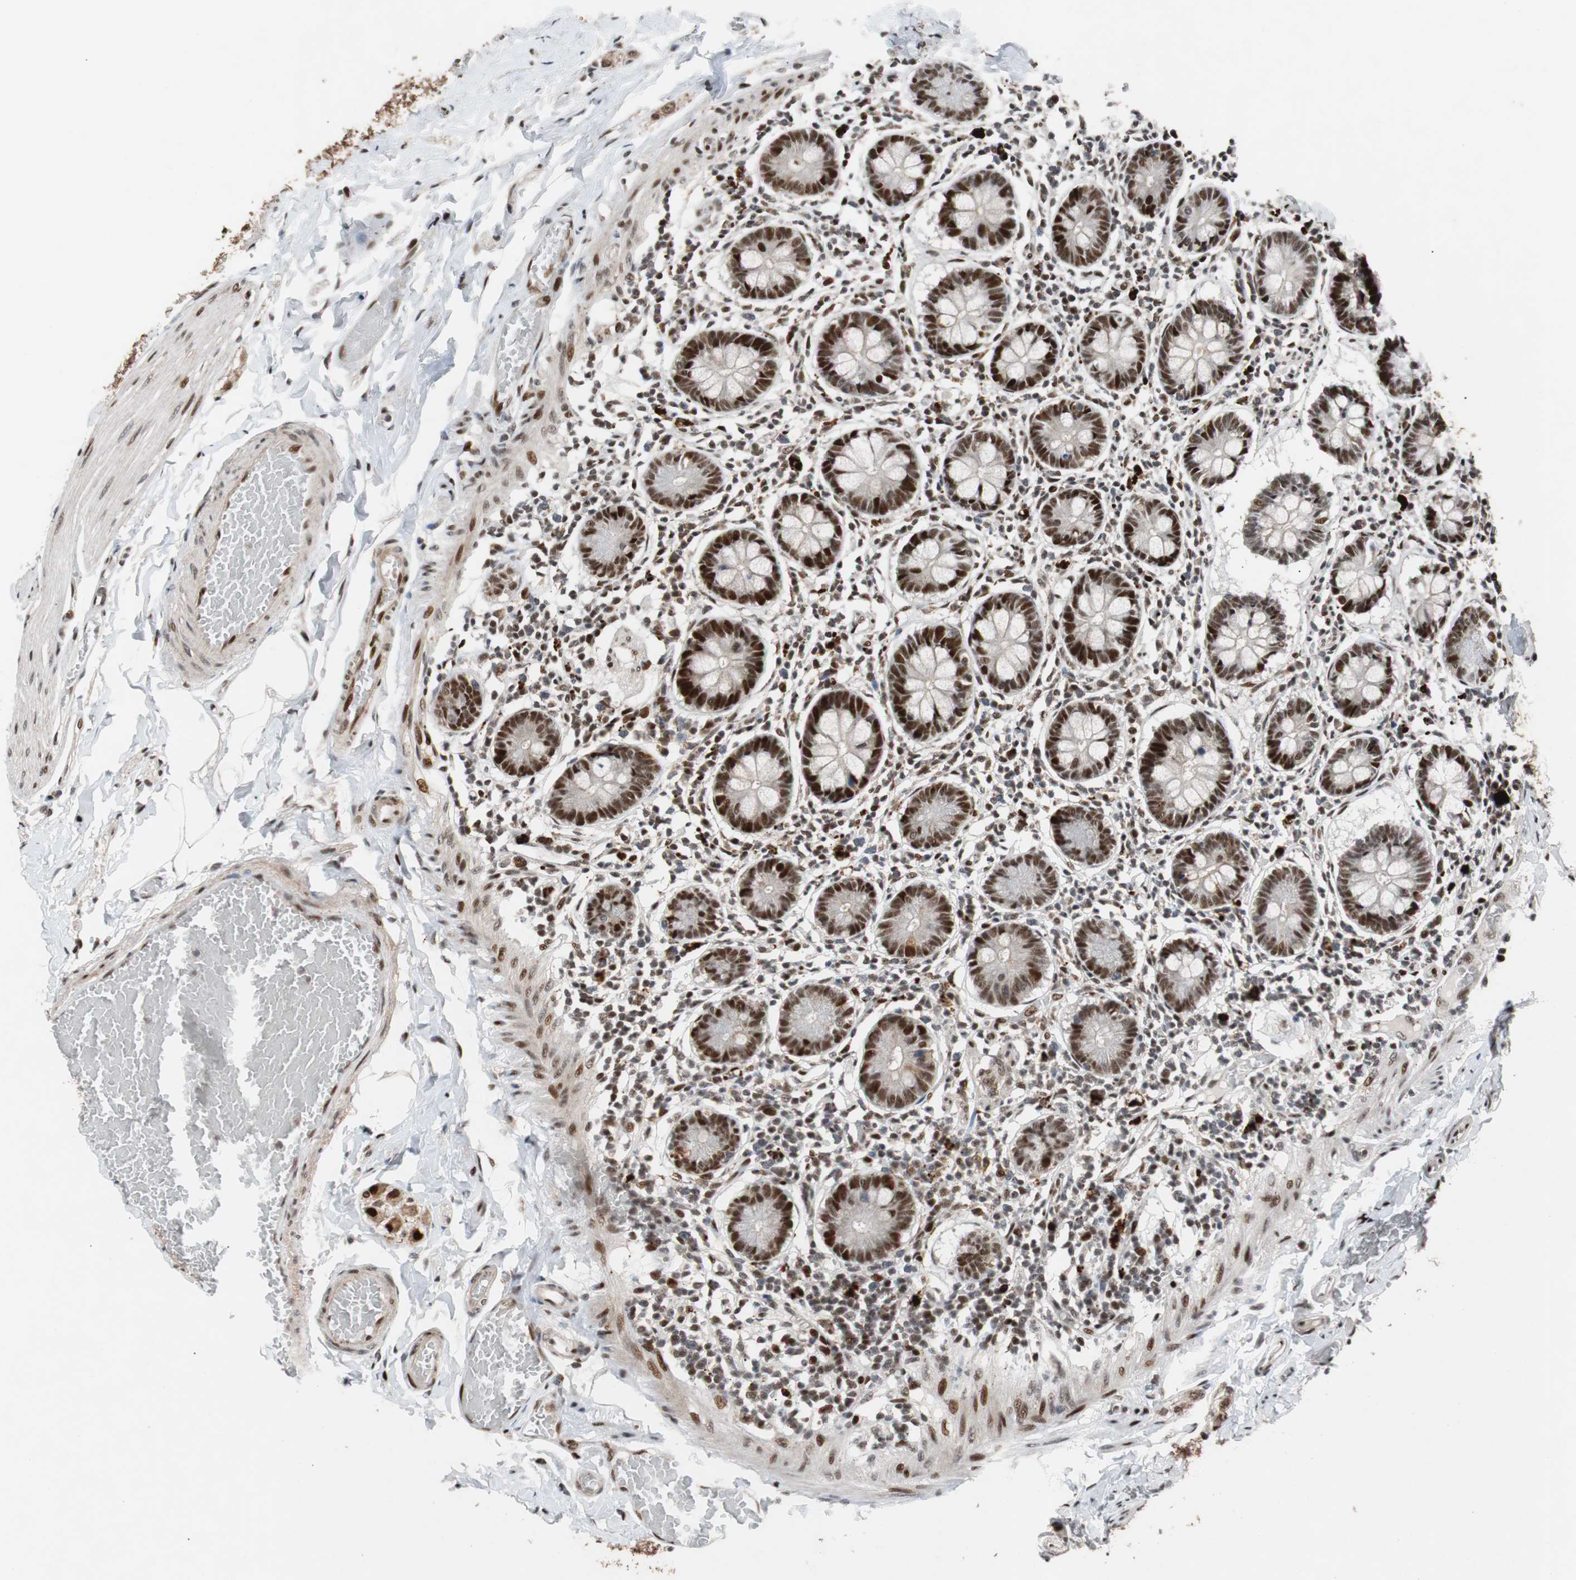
{"staining": {"intensity": "strong", "quantity": ">75%", "location": "cytoplasmic/membranous,nuclear"}, "tissue": "small intestine", "cell_type": "Glandular cells", "image_type": "normal", "snomed": [{"axis": "morphology", "description": "Normal tissue, NOS"}, {"axis": "topography", "description": "Small intestine"}], "caption": "Protein expression analysis of benign small intestine shows strong cytoplasmic/membranous,nuclear positivity in approximately >75% of glandular cells. The staining is performed using DAB (3,3'-diaminobenzidine) brown chromogen to label protein expression. The nuclei are counter-stained blue using hematoxylin.", "gene": "NBL1", "patient": {"sex": "male", "age": 41}}